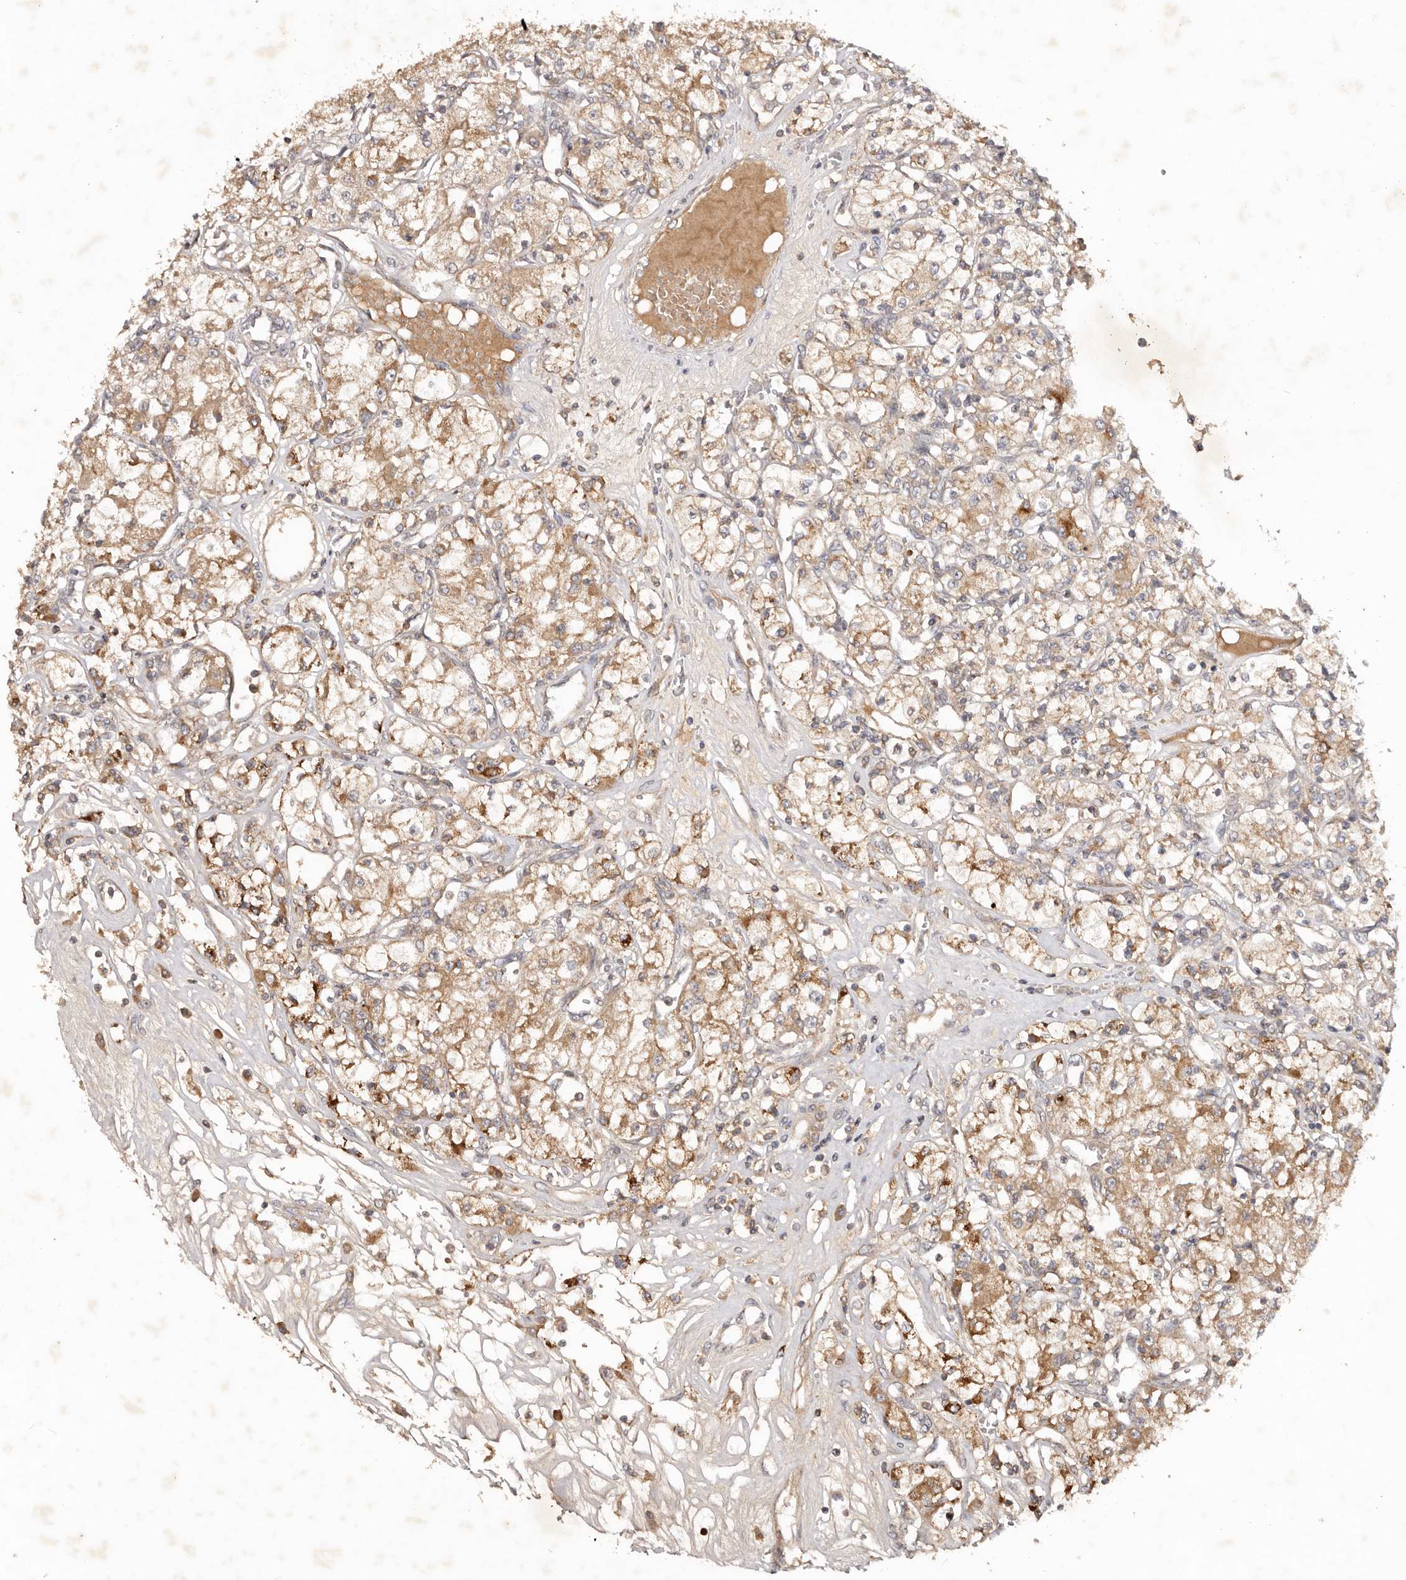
{"staining": {"intensity": "moderate", "quantity": ">75%", "location": "cytoplasmic/membranous"}, "tissue": "renal cancer", "cell_type": "Tumor cells", "image_type": "cancer", "snomed": [{"axis": "morphology", "description": "Adenocarcinoma, NOS"}, {"axis": "topography", "description": "Kidney"}], "caption": "Adenocarcinoma (renal) stained with a protein marker demonstrates moderate staining in tumor cells.", "gene": "PKIB", "patient": {"sex": "female", "age": 59}}